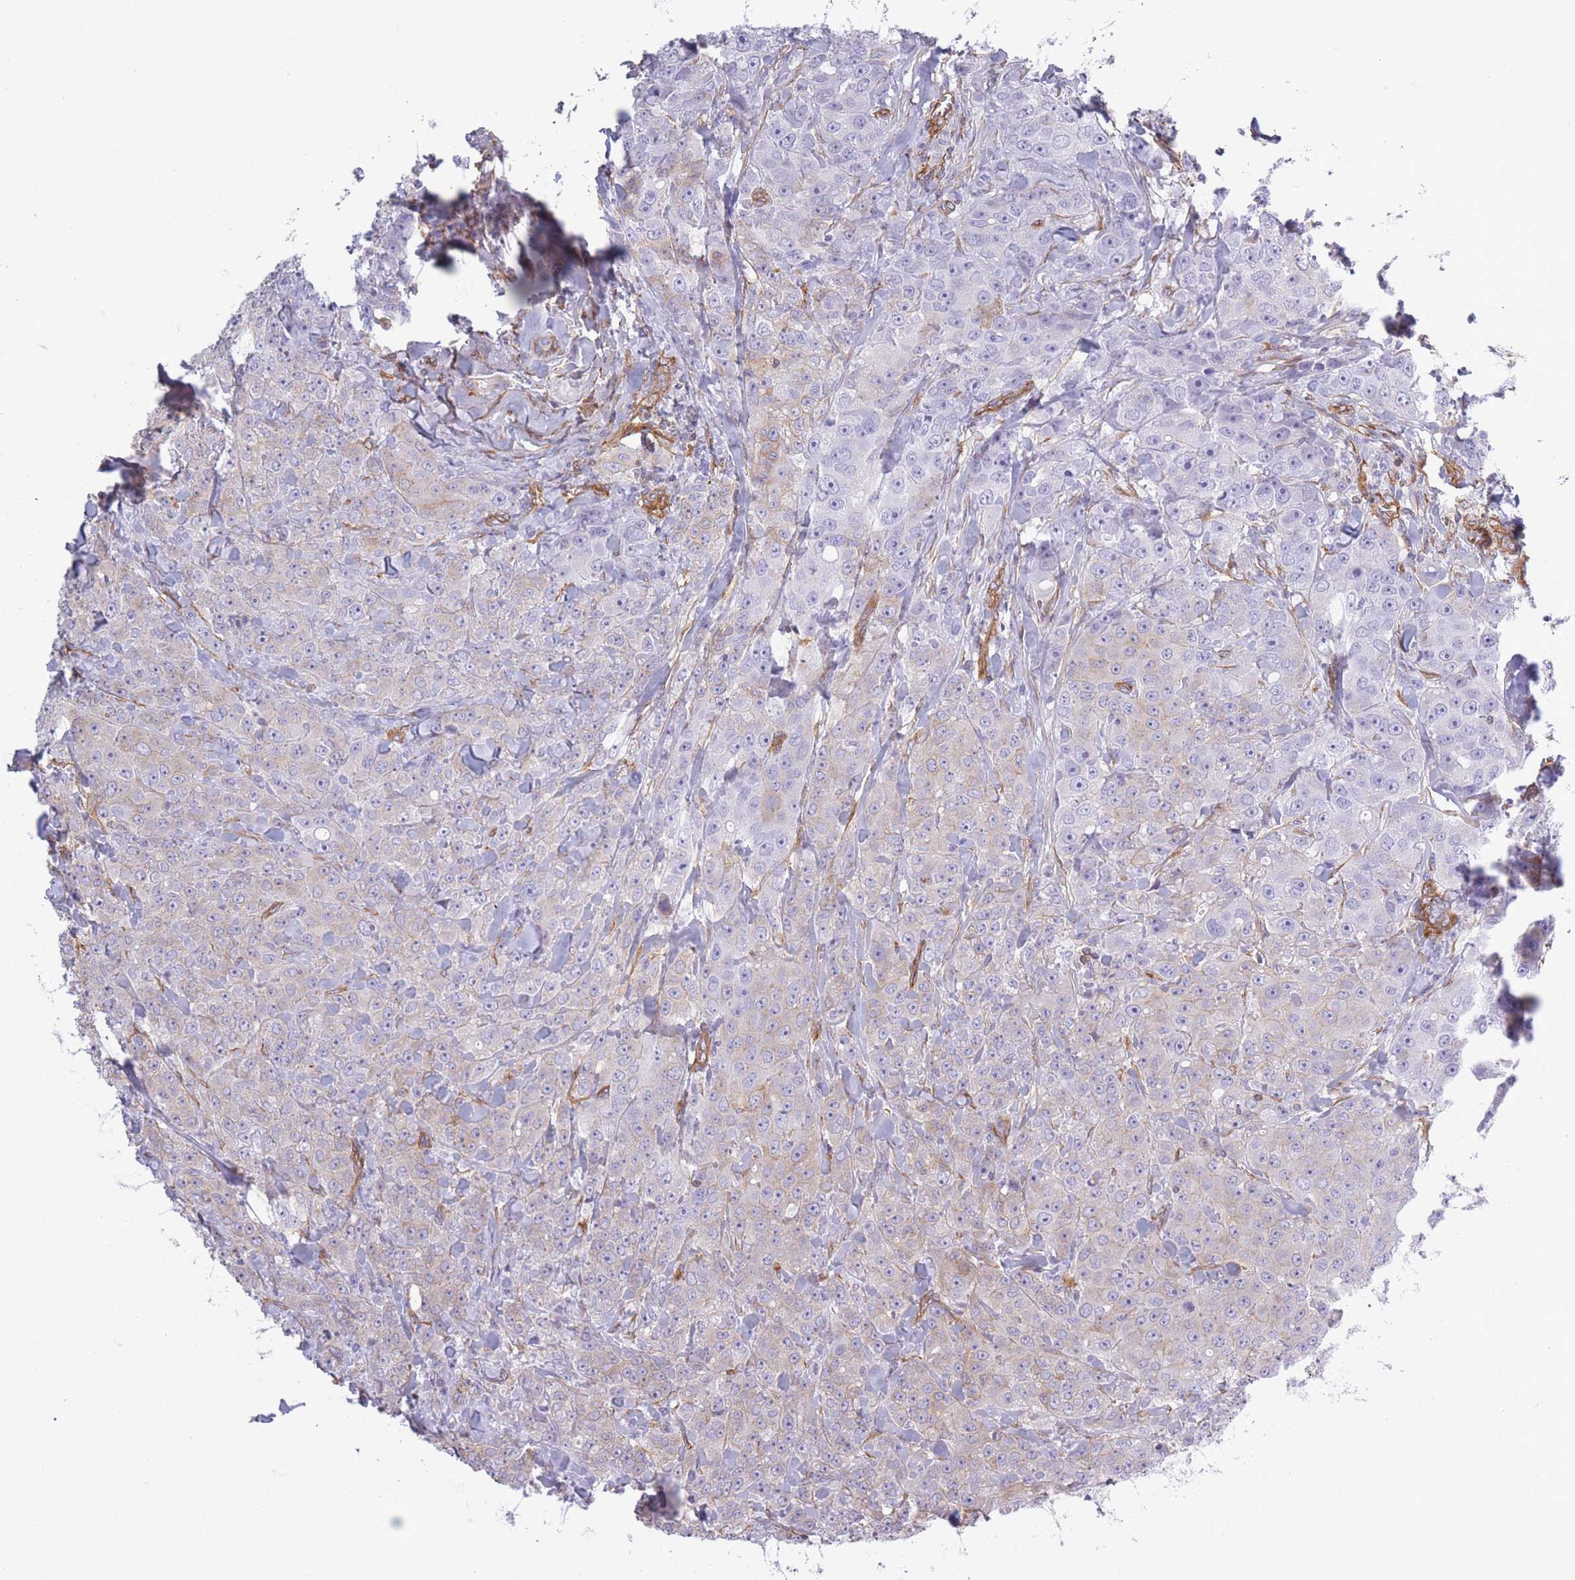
{"staining": {"intensity": "negative", "quantity": "none", "location": "none"}, "tissue": "breast cancer", "cell_type": "Tumor cells", "image_type": "cancer", "snomed": [{"axis": "morphology", "description": "Duct carcinoma"}, {"axis": "topography", "description": "Breast"}], "caption": "Immunohistochemistry (IHC) image of neoplastic tissue: breast cancer (infiltrating ductal carcinoma) stained with DAB (3,3'-diaminobenzidine) reveals no significant protein positivity in tumor cells.", "gene": "ADD1", "patient": {"sex": "female", "age": 43}}